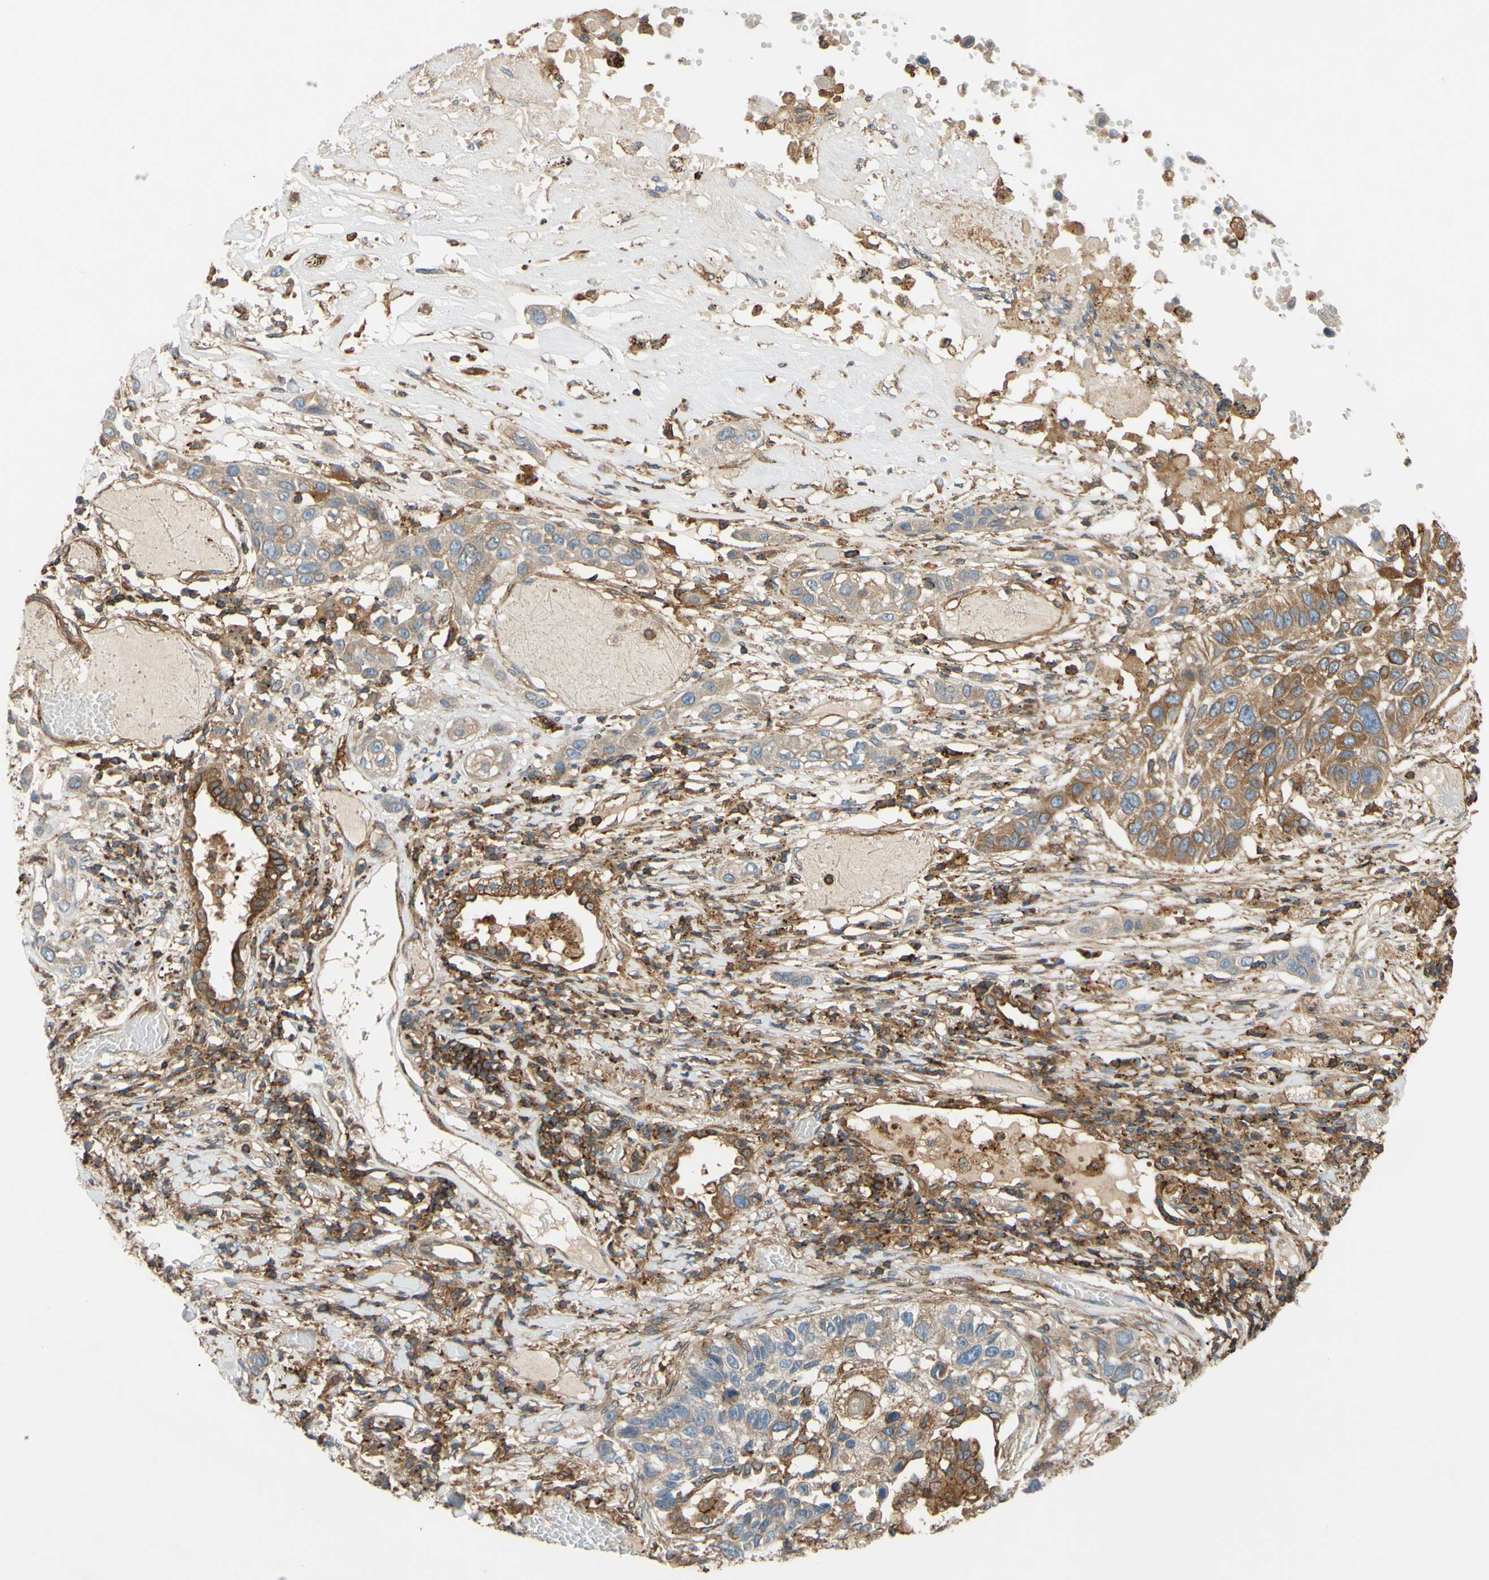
{"staining": {"intensity": "moderate", "quantity": "<25%", "location": "cytoplasmic/membranous"}, "tissue": "lung cancer", "cell_type": "Tumor cells", "image_type": "cancer", "snomed": [{"axis": "morphology", "description": "Squamous cell carcinoma, NOS"}, {"axis": "topography", "description": "Lung"}], "caption": "An immunohistochemistry (IHC) photomicrograph of tumor tissue is shown. Protein staining in brown shows moderate cytoplasmic/membranous positivity in lung squamous cell carcinoma within tumor cells. Using DAB (brown) and hematoxylin (blue) stains, captured at high magnification using brightfield microscopy.", "gene": "POR", "patient": {"sex": "male", "age": 71}}